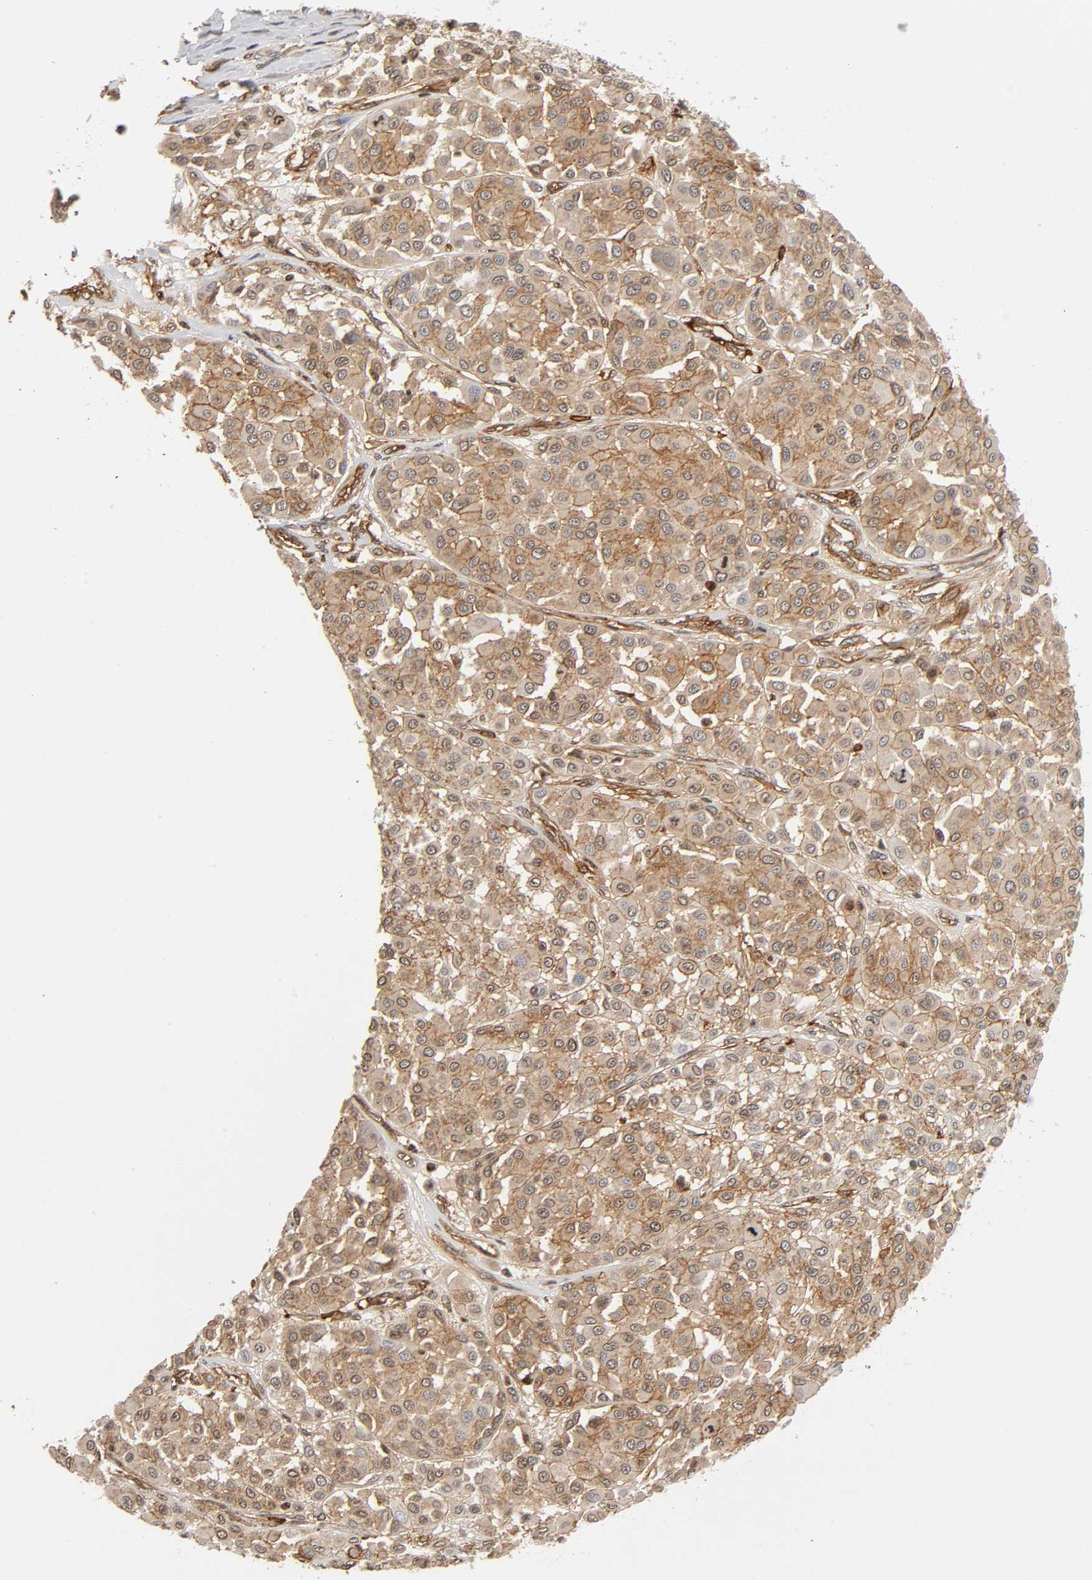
{"staining": {"intensity": "moderate", "quantity": ">75%", "location": "cytoplasmic/membranous"}, "tissue": "melanoma", "cell_type": "Tumor cells", "image_type": "cancer", "snomed": [{"axis": "morphology", "description": "Malignant melanoma, Metastatic site"}, {"axis": "topography", "description": "Soft tissue"}], "caption": "Malignant melanoma (metastatic site) stained for a protein shows moderate cytoplasmic/membranous positivity in tumor cells. Using DAB (brown) and hematoxylin (blue) stains, captured at high magnification using brightfield microscopy.", "gene": "ITGAV", "patient": {"sex": "male", "age": 41}}